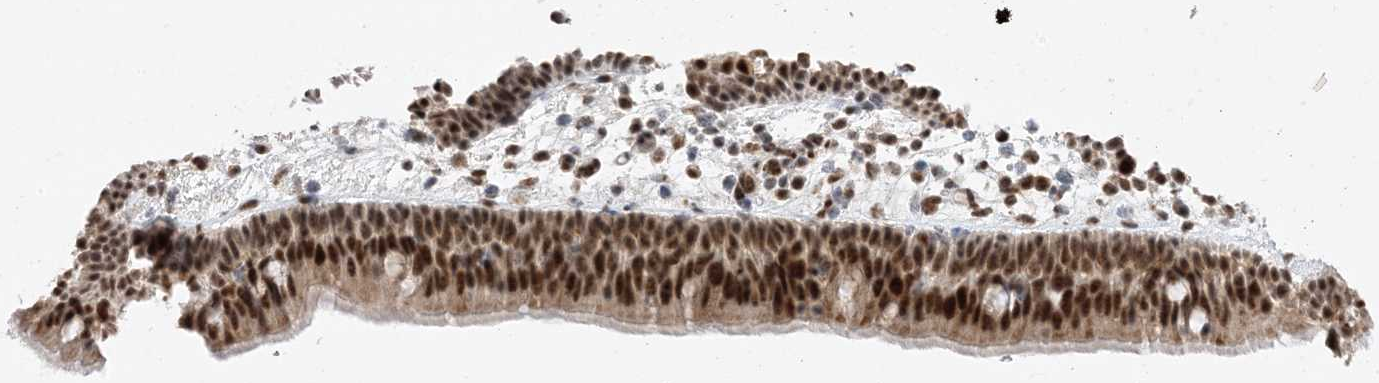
{"staining": {"intensity": "strong", "quantity": ">75%", "location": "cytoplasmic/membranous,nuclear"}, "tissue": "nasopharynx", "cell_type": "Respiratory epithelial cells", "image_type": "normal", "snomed": [{"axis": "morphology", "description": "Normal tissue, NOS"}, {"axis": "morphology", "description": "Inflammation, NOS"}, {"axis": "morphology", "description": "Malignant melanoma, Metastatic site"}, {"axis": "topography", "description": "Nasopharynx"}], "caption": "DAB immunohistochemical staining of normal human nasopharynx demonstrates strong cytoplasmic/membranous,nuclear protein expression in about >75% of respiratory epithelial cells.", "gene": "SF3A3", "patient": {"sex": "male", "age": 70}}